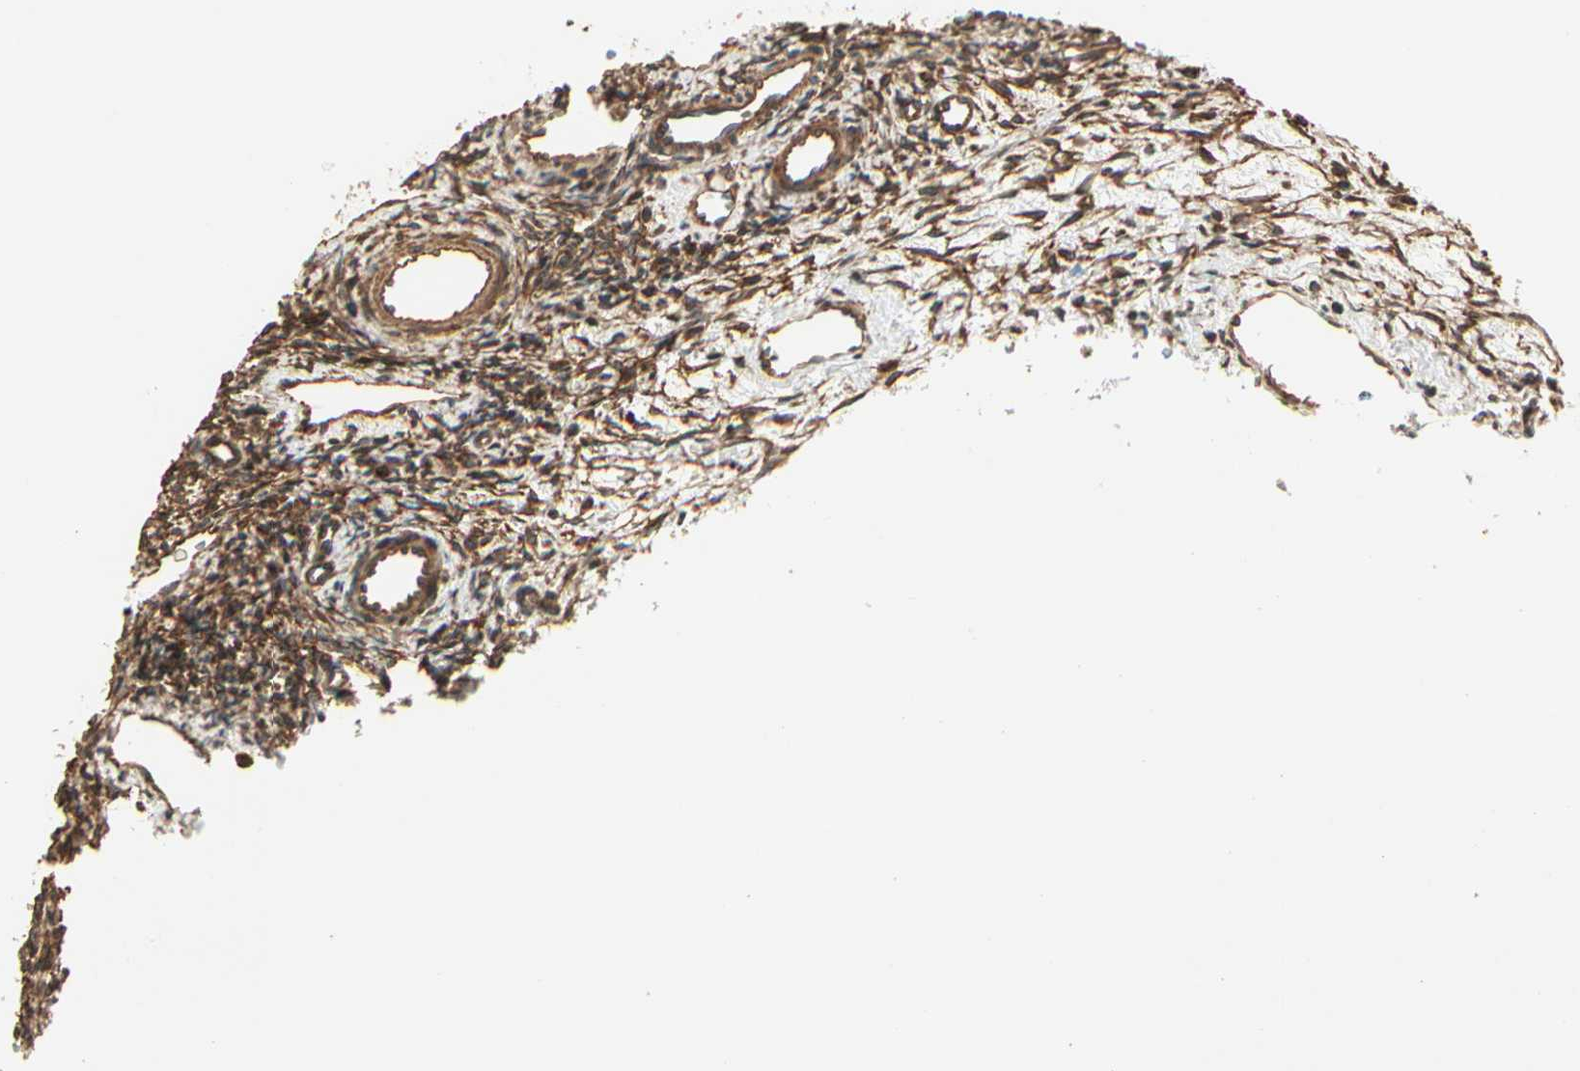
{"staining": {"intensity": "strong", "quantity": ">75%", "location": "cytoplasmic/membranous"}, "tissue": "ovary", "cell_type": "Ovarian stroma cells", "image_type": "normal", "snomed": [{"axis": "morphology", "description": "Normal tissue, NOS"}, {"axis": "topography", "description": "Ovary"}], "caption": "Protein expression analysis of benign ovary shows strong cytoplasmic/membranous expression in about >75% of ovarian stroma cells. The protein is stained brown, and the nuclei are stained in blue (DAB IHC with brightfield microscopy, high magnification).", "gene": "FKBP15", "patient": {"sex": "female", "age": 33}}